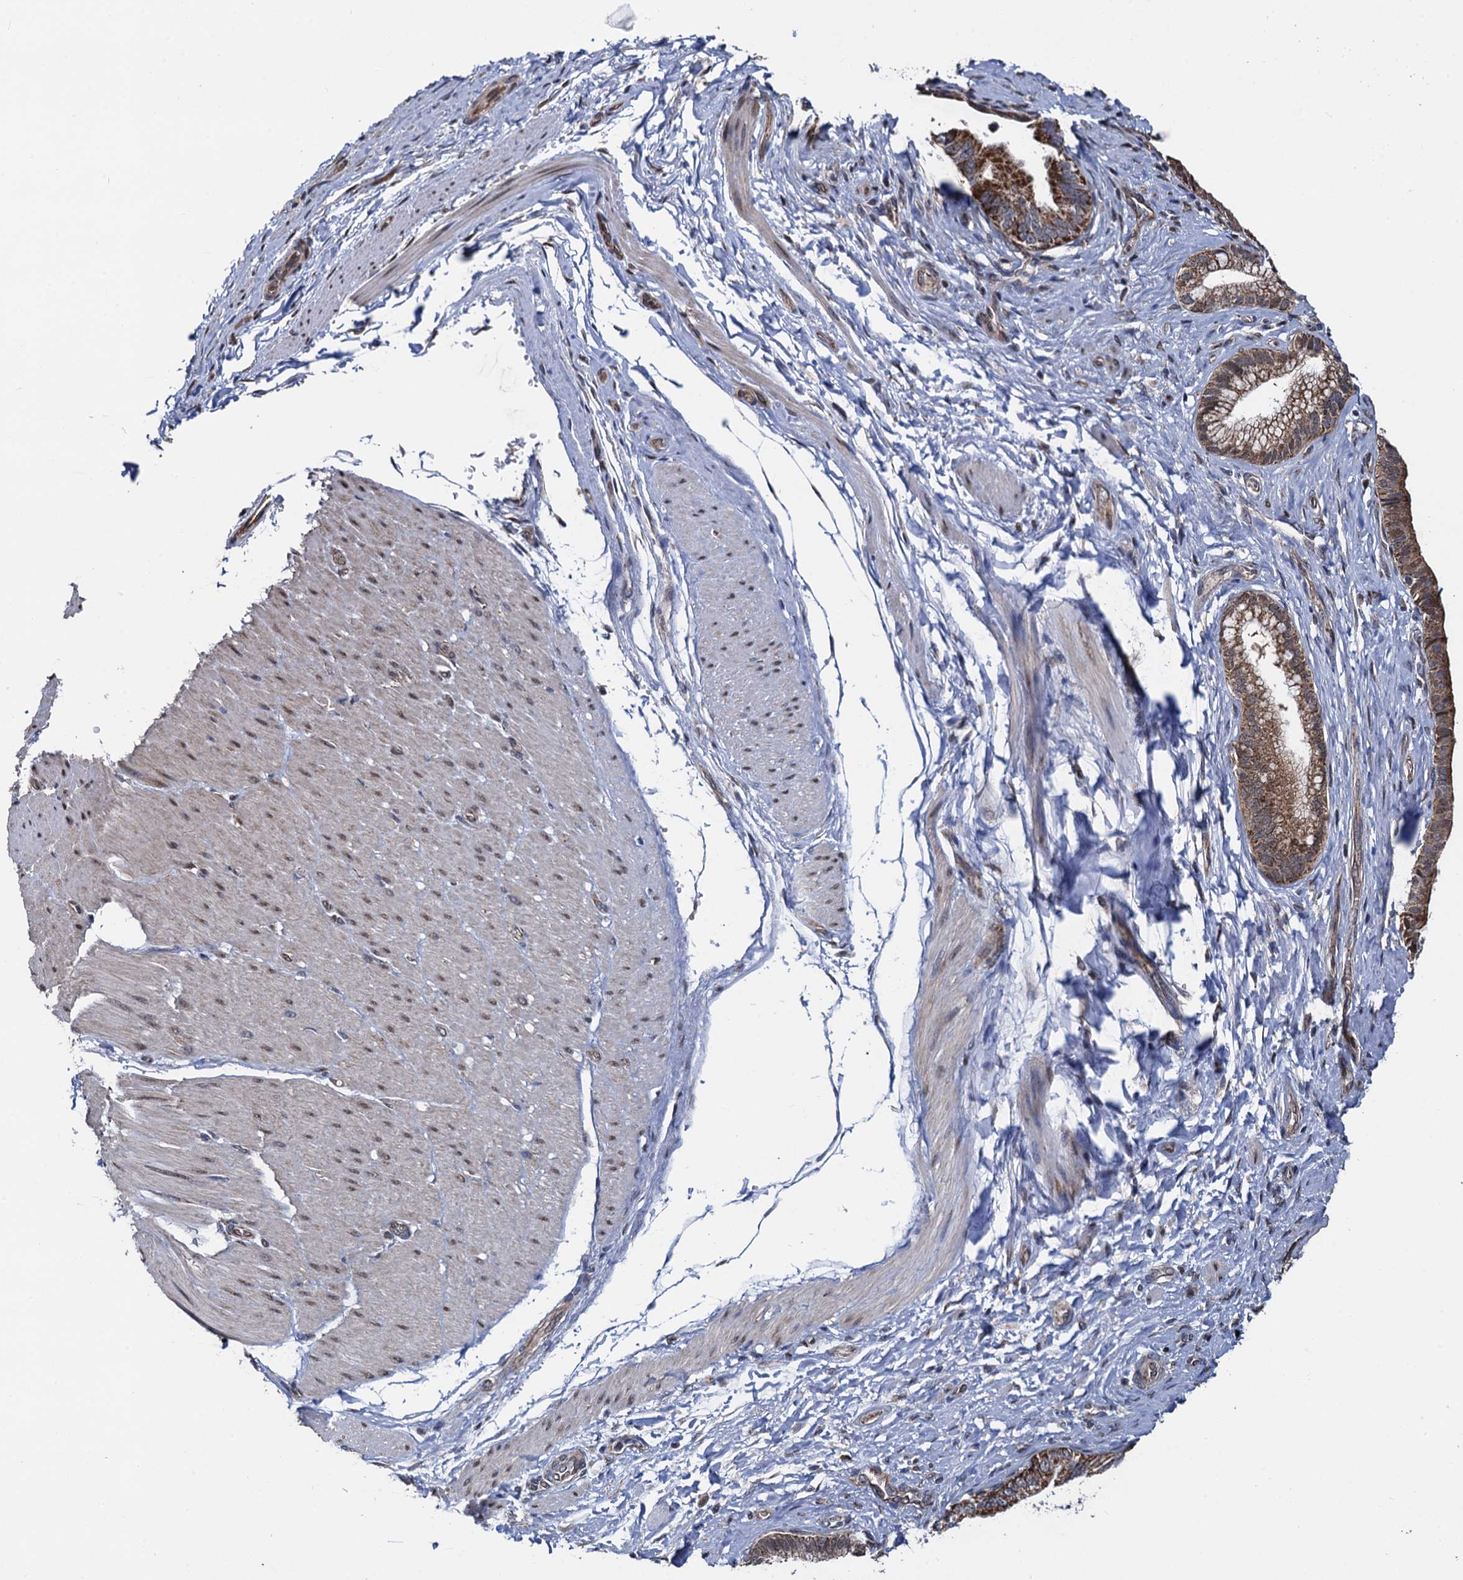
{"staining": {"intensity": "moderate", "quantity": ">75%", "location": "cytoplasmic/membranous"}, "tissue": "pancreatic cancer", "cell_type": "Tumor cells", "image_type": "cancer", "snomed": [{"axis": "morphology", "description": "Adenocarcinoma, NOS"}, {"axis": "topography", "description": "Pancreas"}], "caption": "DAB immunohistochemical staining of human pancreatic cancer (adenocarcinoma) shows moderate cytoplasmic/membranous protein expression in about >75% of tumor cells.", "gene": "PTCD3", "patient": {"sex": "female", "age": 55}}